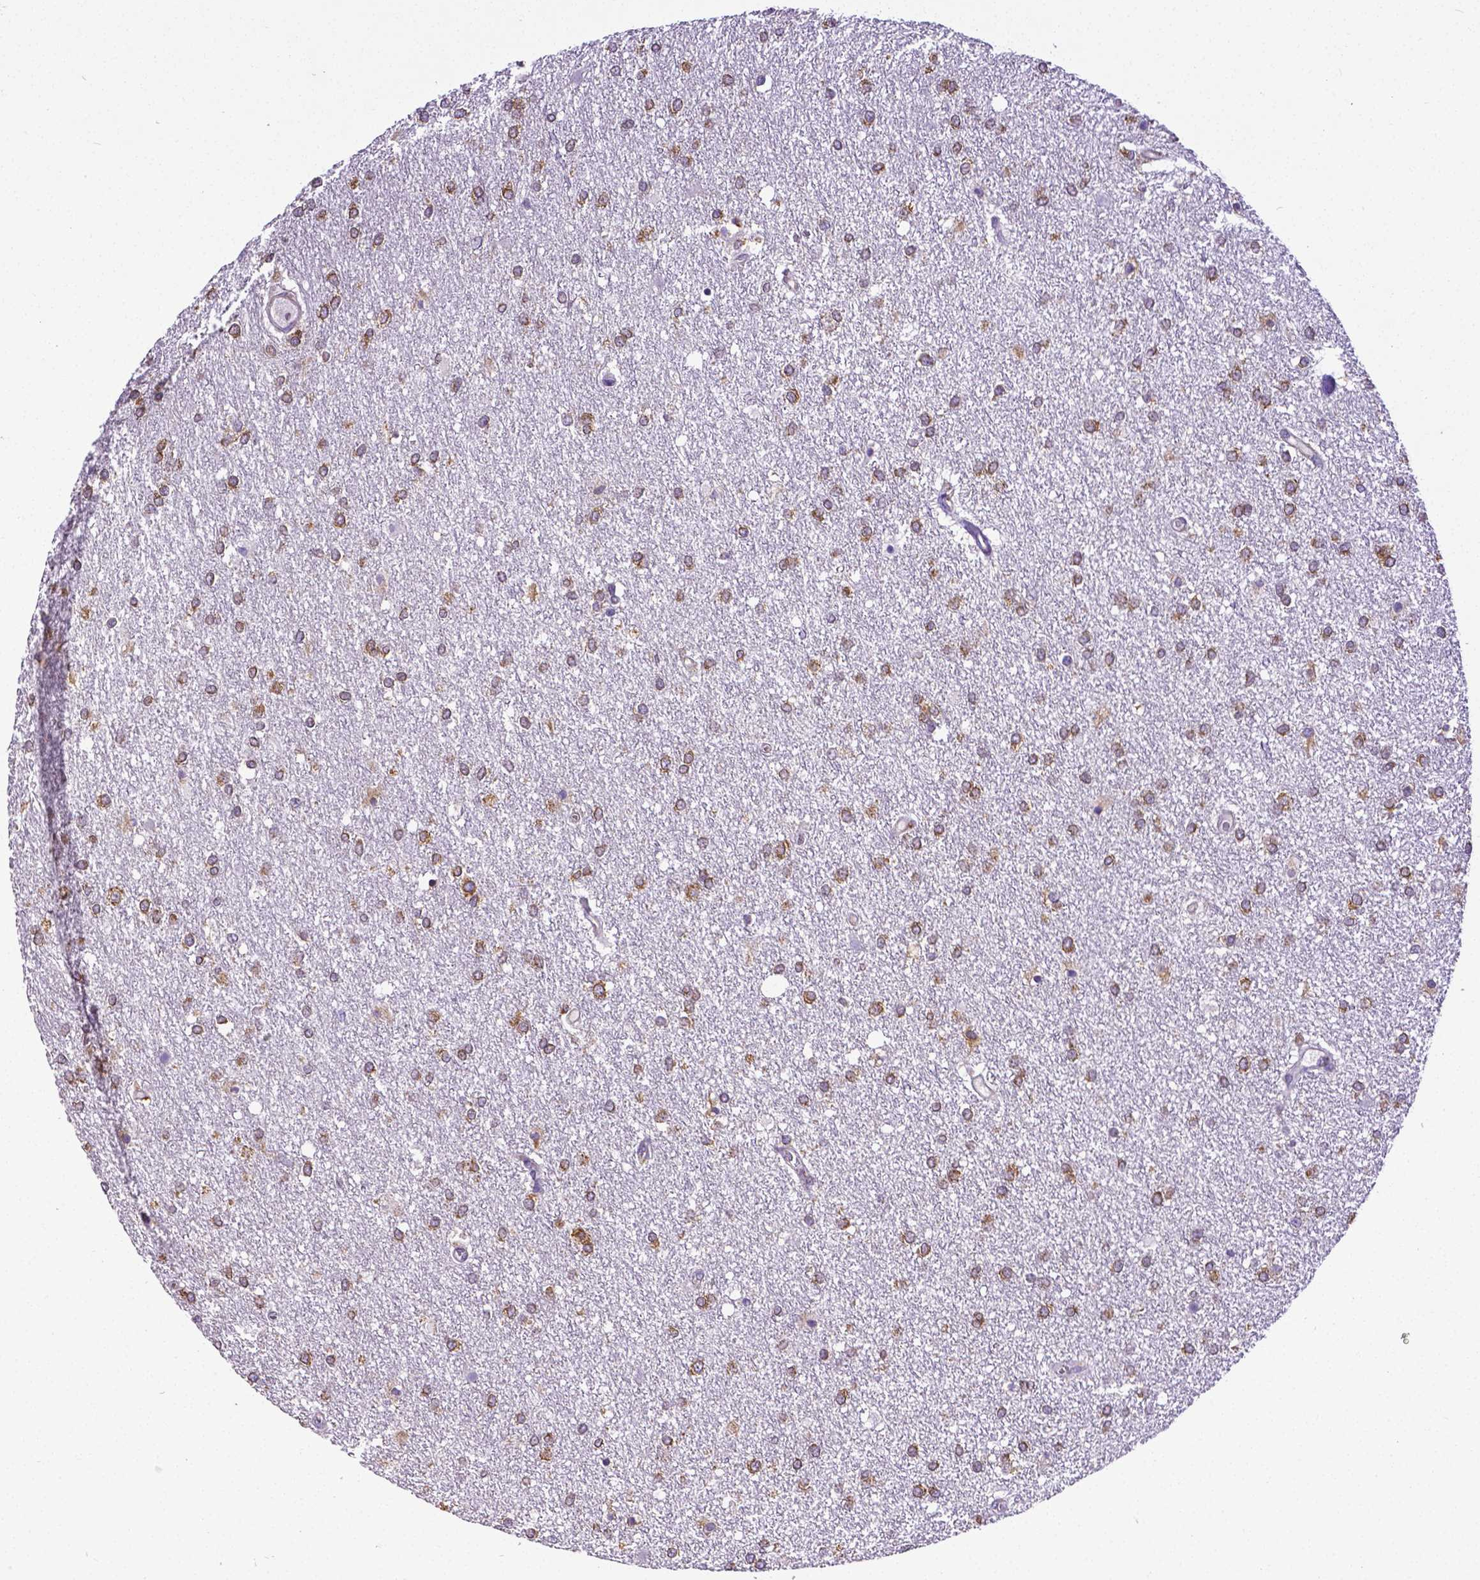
{"staining": {"intensity": "strong", "quantity": ">75%", "location": "cytoplasmic/membranous"}, "tissue": "glioma", "cell_type": "Tumor cells", "image_type": "cancer", "snomed": [{"axis": "morphology", "description": "Glioma, malignant, High grade"}, {"axis": "topography", "description": "Brain"}], "caption": "Immunohistochemistry (IHC) of human malignant glioma (high-grade) displays high levels of strong cytoplasmic/membranous staining in about >75% of tumor cells.", "gene": "MTDH", "patient": {"sex": "female", "age": 61}}